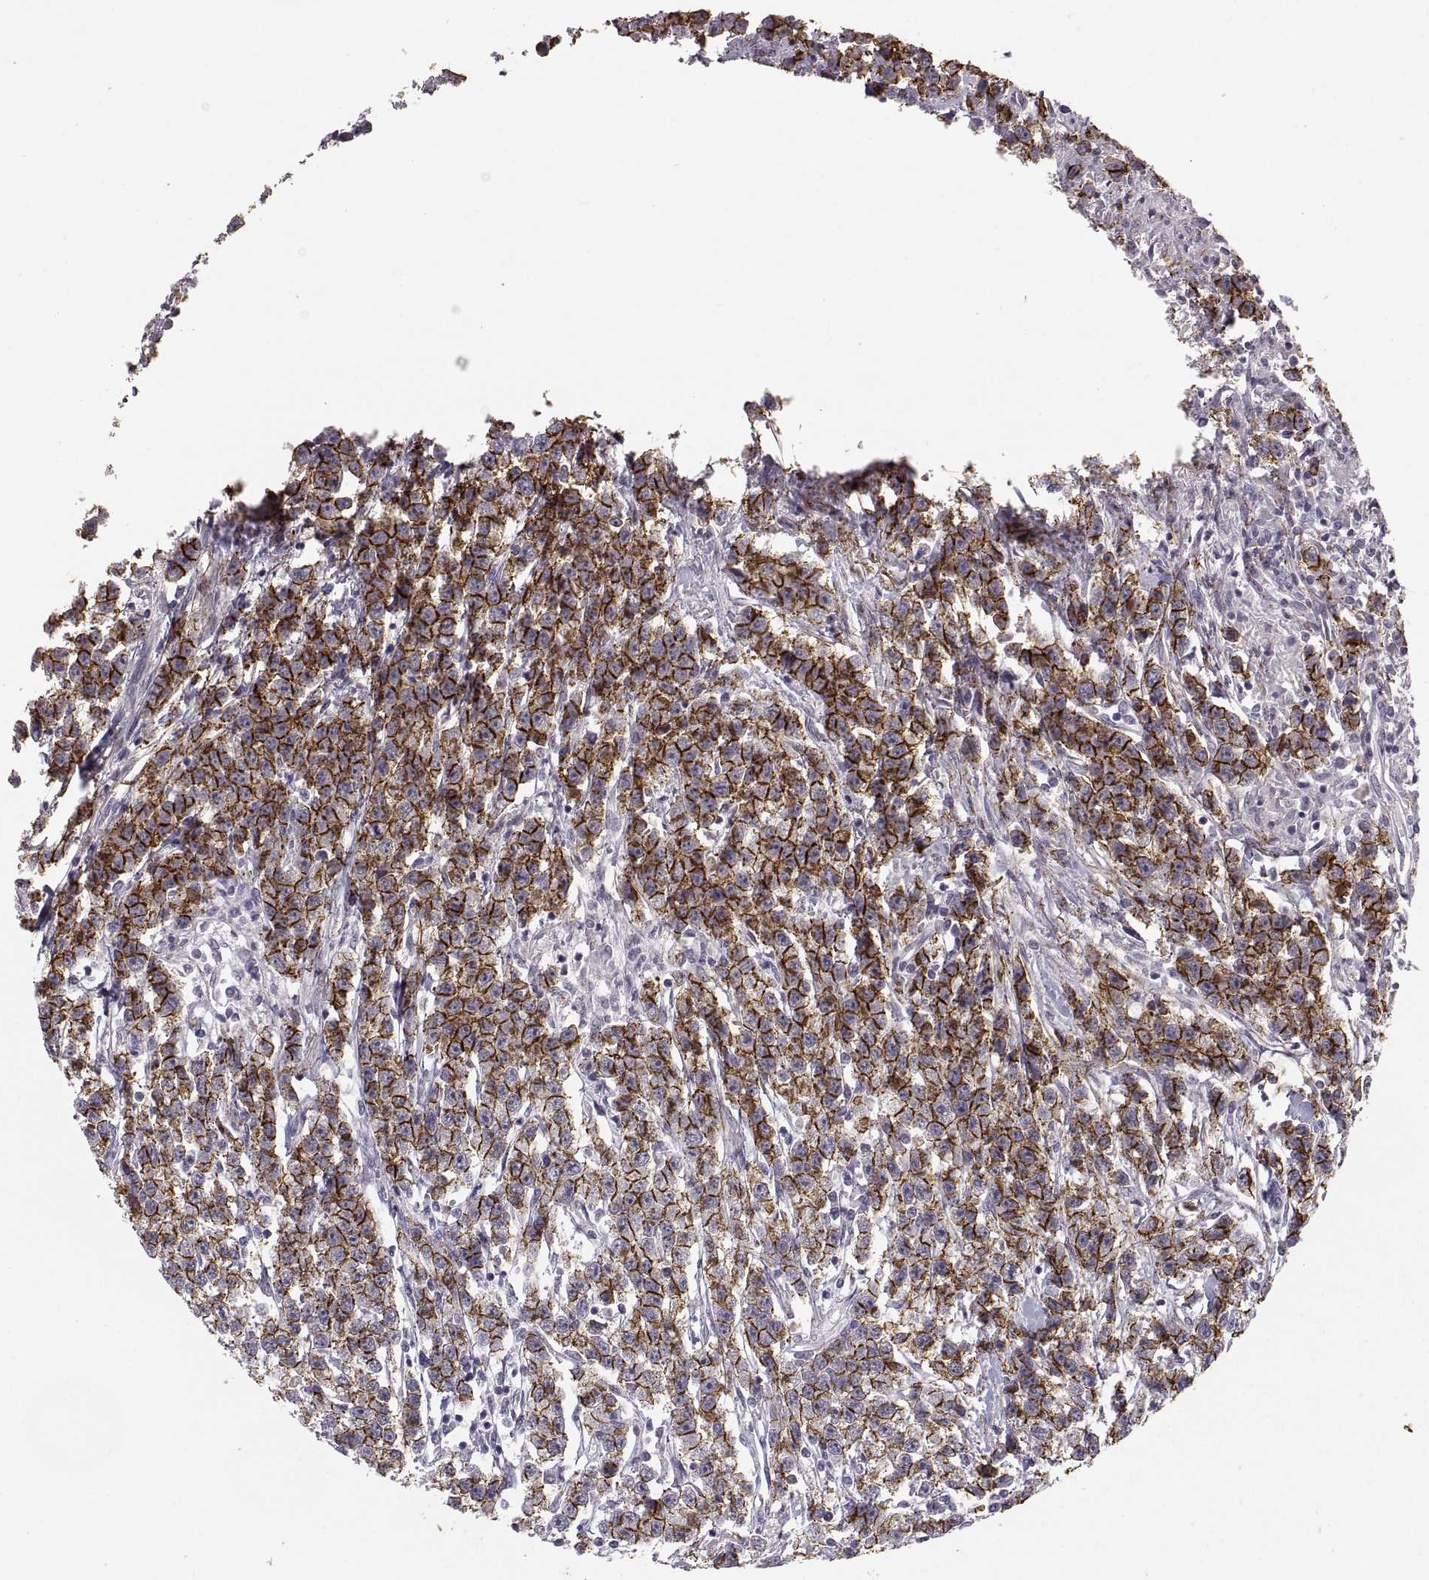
{"staining": {"intensity": "strong", "quantity": ">75%", "location": "cytoplasmic/membranous"}, "tissue": "testis cancer", "cell_type": "Tumor cells", "image_type": "cancer", "snomed": [{"axis": "morphology", "description": "Seminoma, NOS"}, {"axis": "topography", "description": "Testis"}], "caption": "A brown stain labels strong cytoplasmic/membranous expression of a protein in testis seminoma tumor cells.", "gene": "CDH2", "patient": {"sex": "male", "age": 59}}